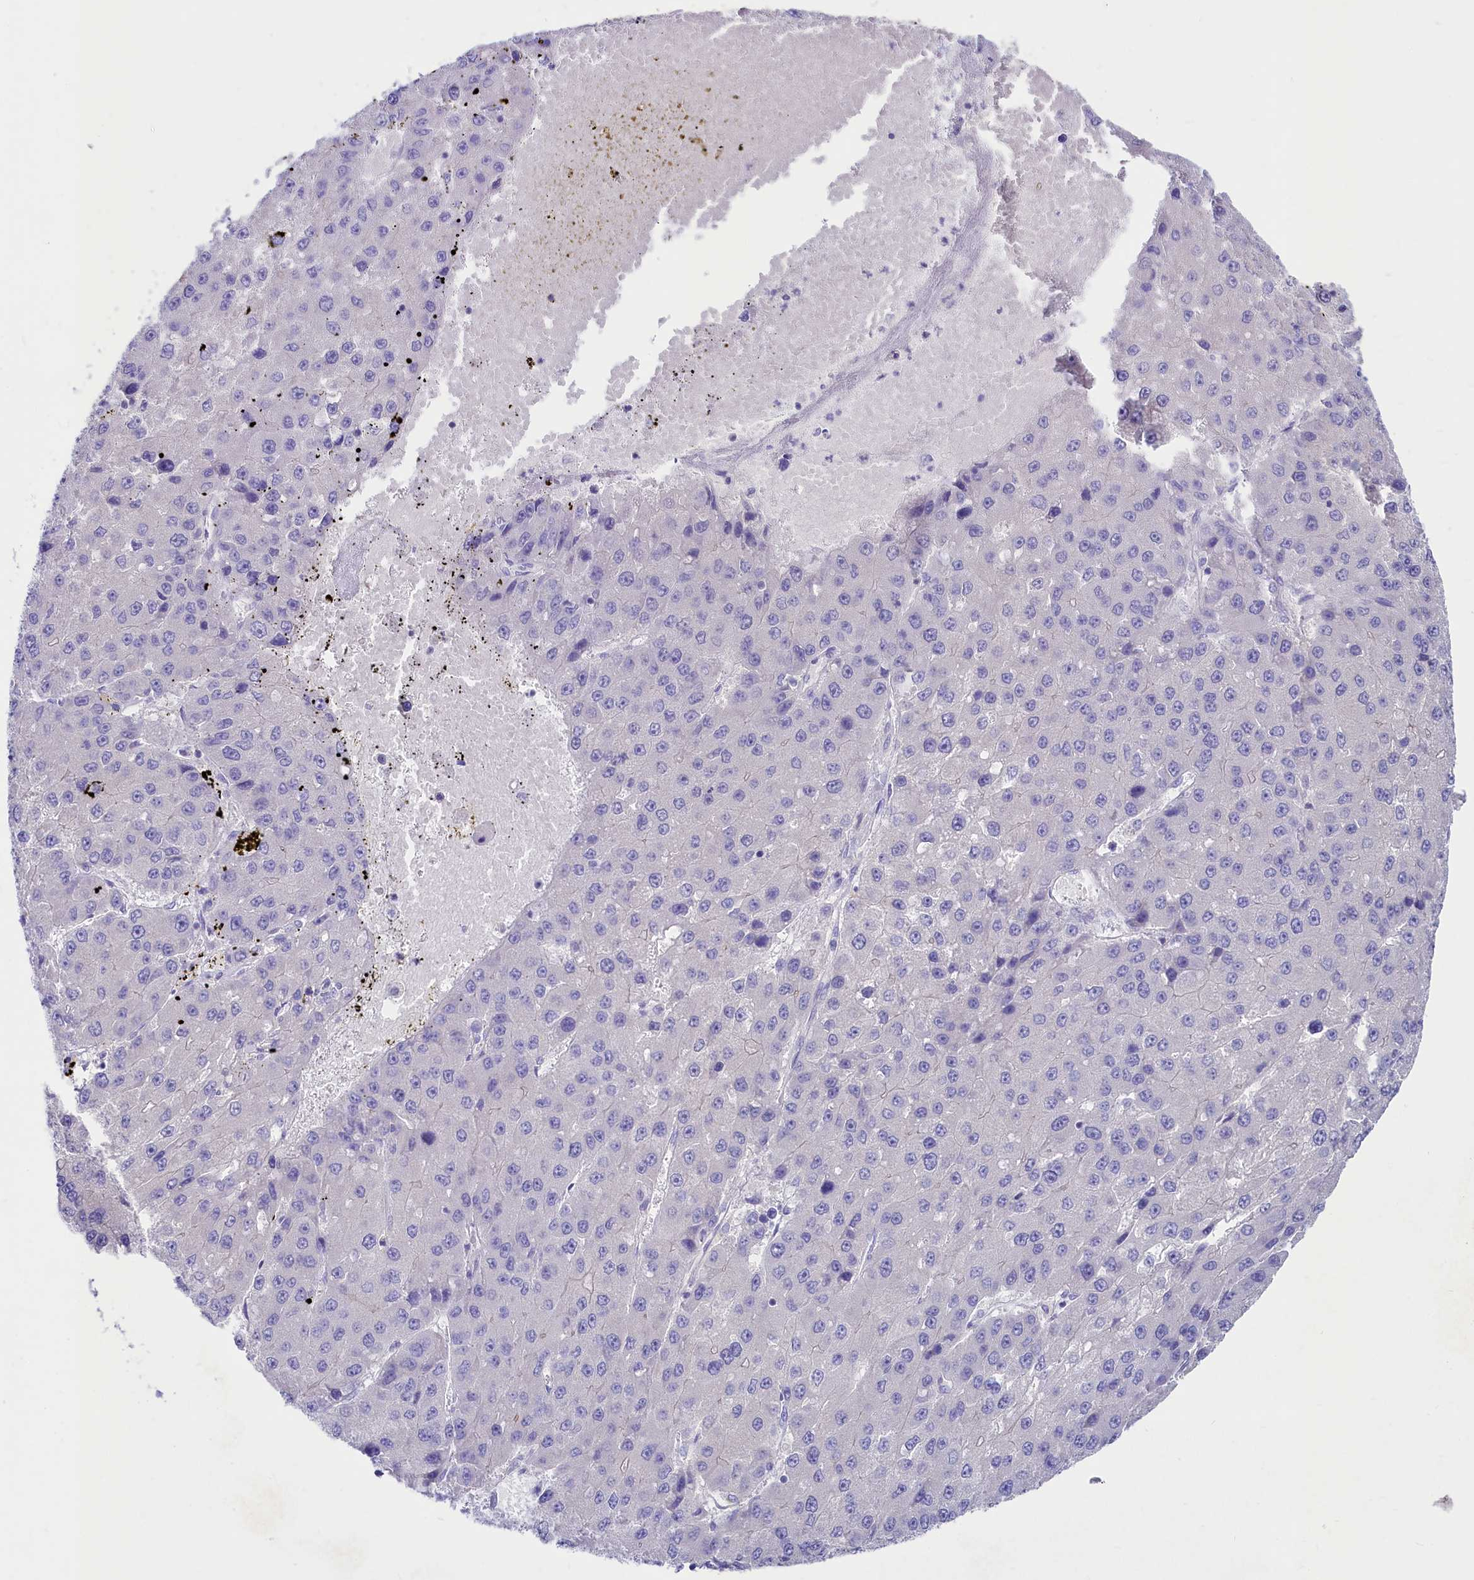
{"staining": {"intensity": "negative", "quantity": "none", "location": "none"}, "tissue": "liver cancer", "cell_type": "Tumor cells", "image_type": "cancer", "snomed": [{"axis": "morphology", "description": "Carcinoma, Hepatocellular, NOS"}, {"axis": "topography", "description": "Liver"}], "caption": "There is no significant staining in tumor cells of hepatocellular carcinoma (liver).", "gene": "VPS26B", "patient": {"sex": "female", "age": 73}}